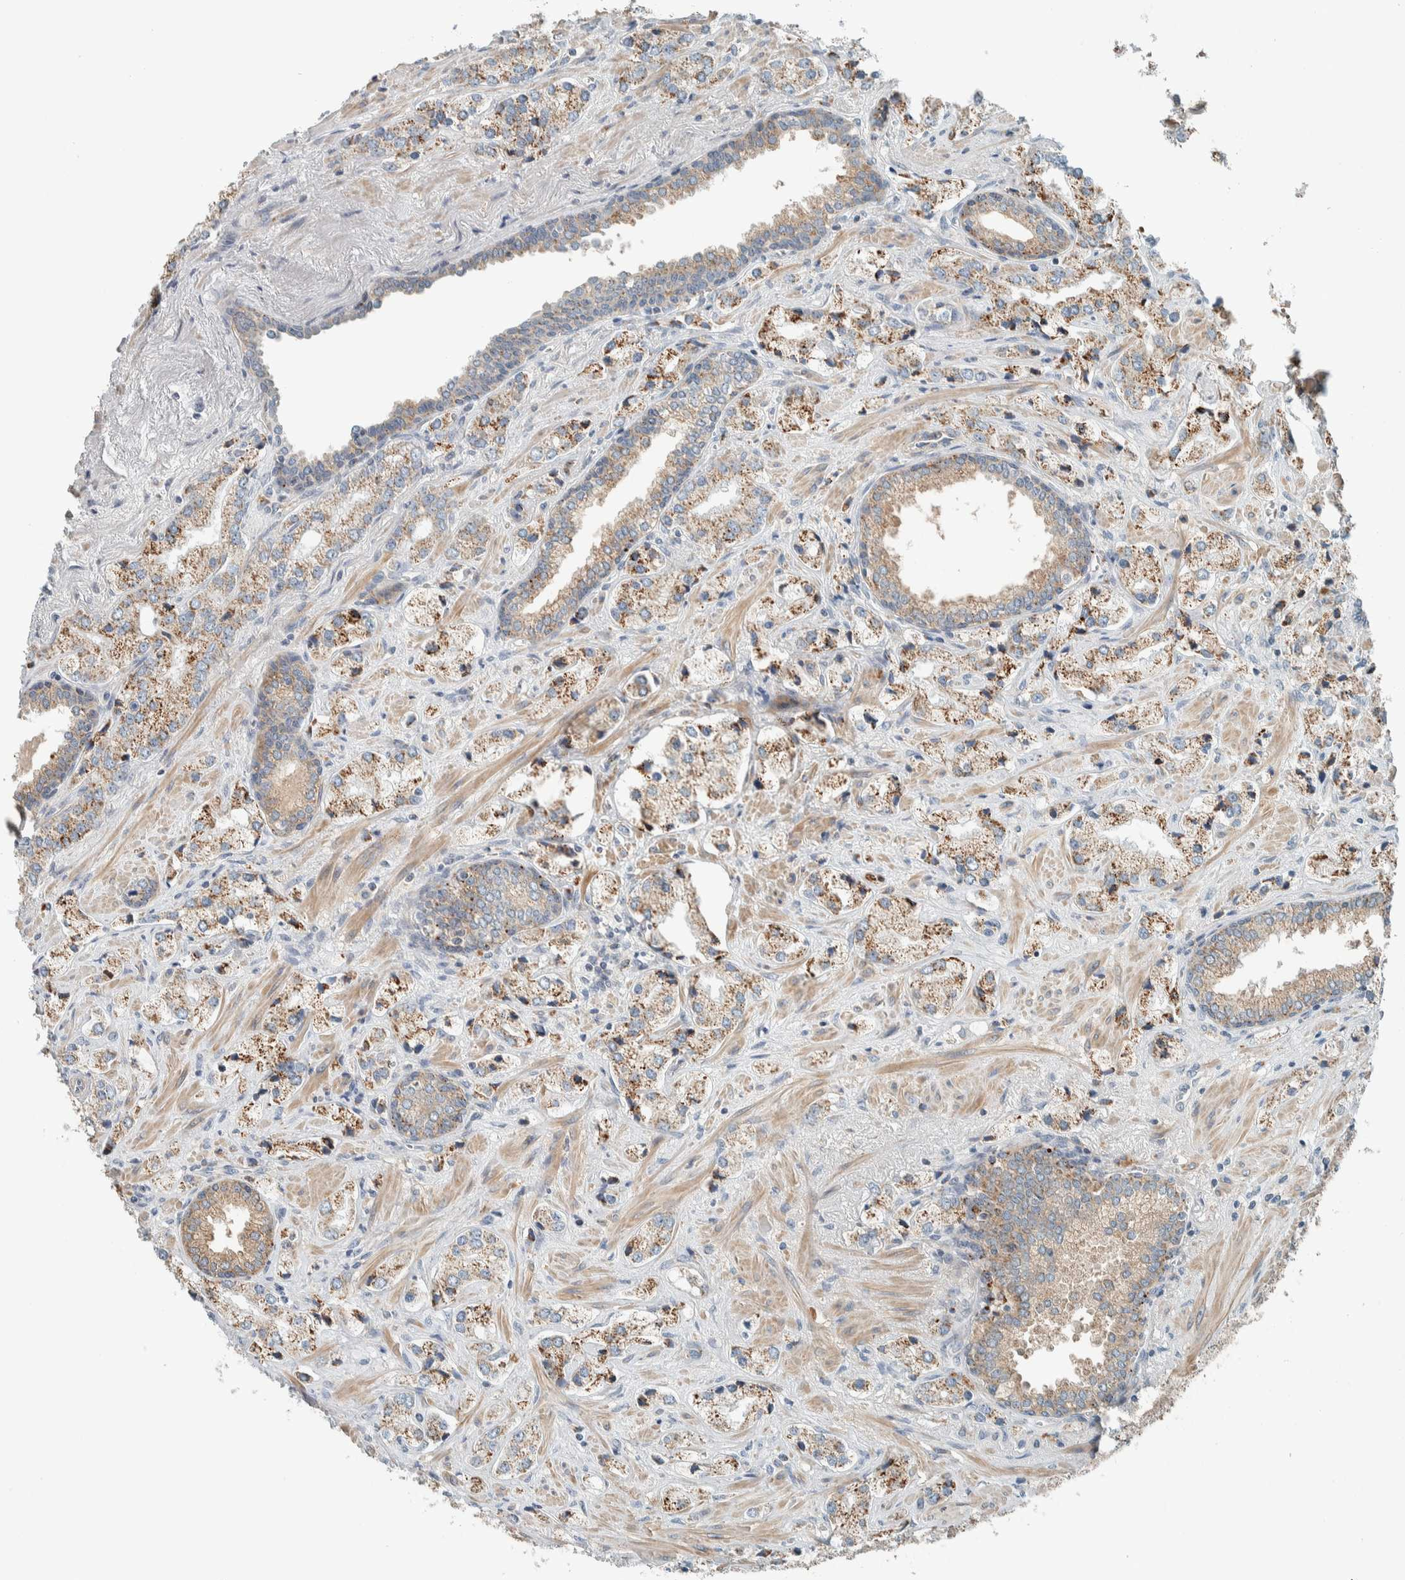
{"staining": {"intensity": "moderate", "quantity": ">75%", "location": "cytoplasmic/membranous"}, "tissue": "prostate cancer", "cell_type": "Tumor cells", "image_type": "cancer", "snomed": [{"axis": "morphology", "description": "Adenocarcinoma, High grade"}, {"axis": "topography", "description": "Prostate"}], "caption": "Protein staining displays moderate cytoplasmic/membranous positivity in about >75% of tumor cells in prostate high-grade adenocarcinoma.", "gene": "SLFN12L", "patient": {"sex": "male", "age": 66}}